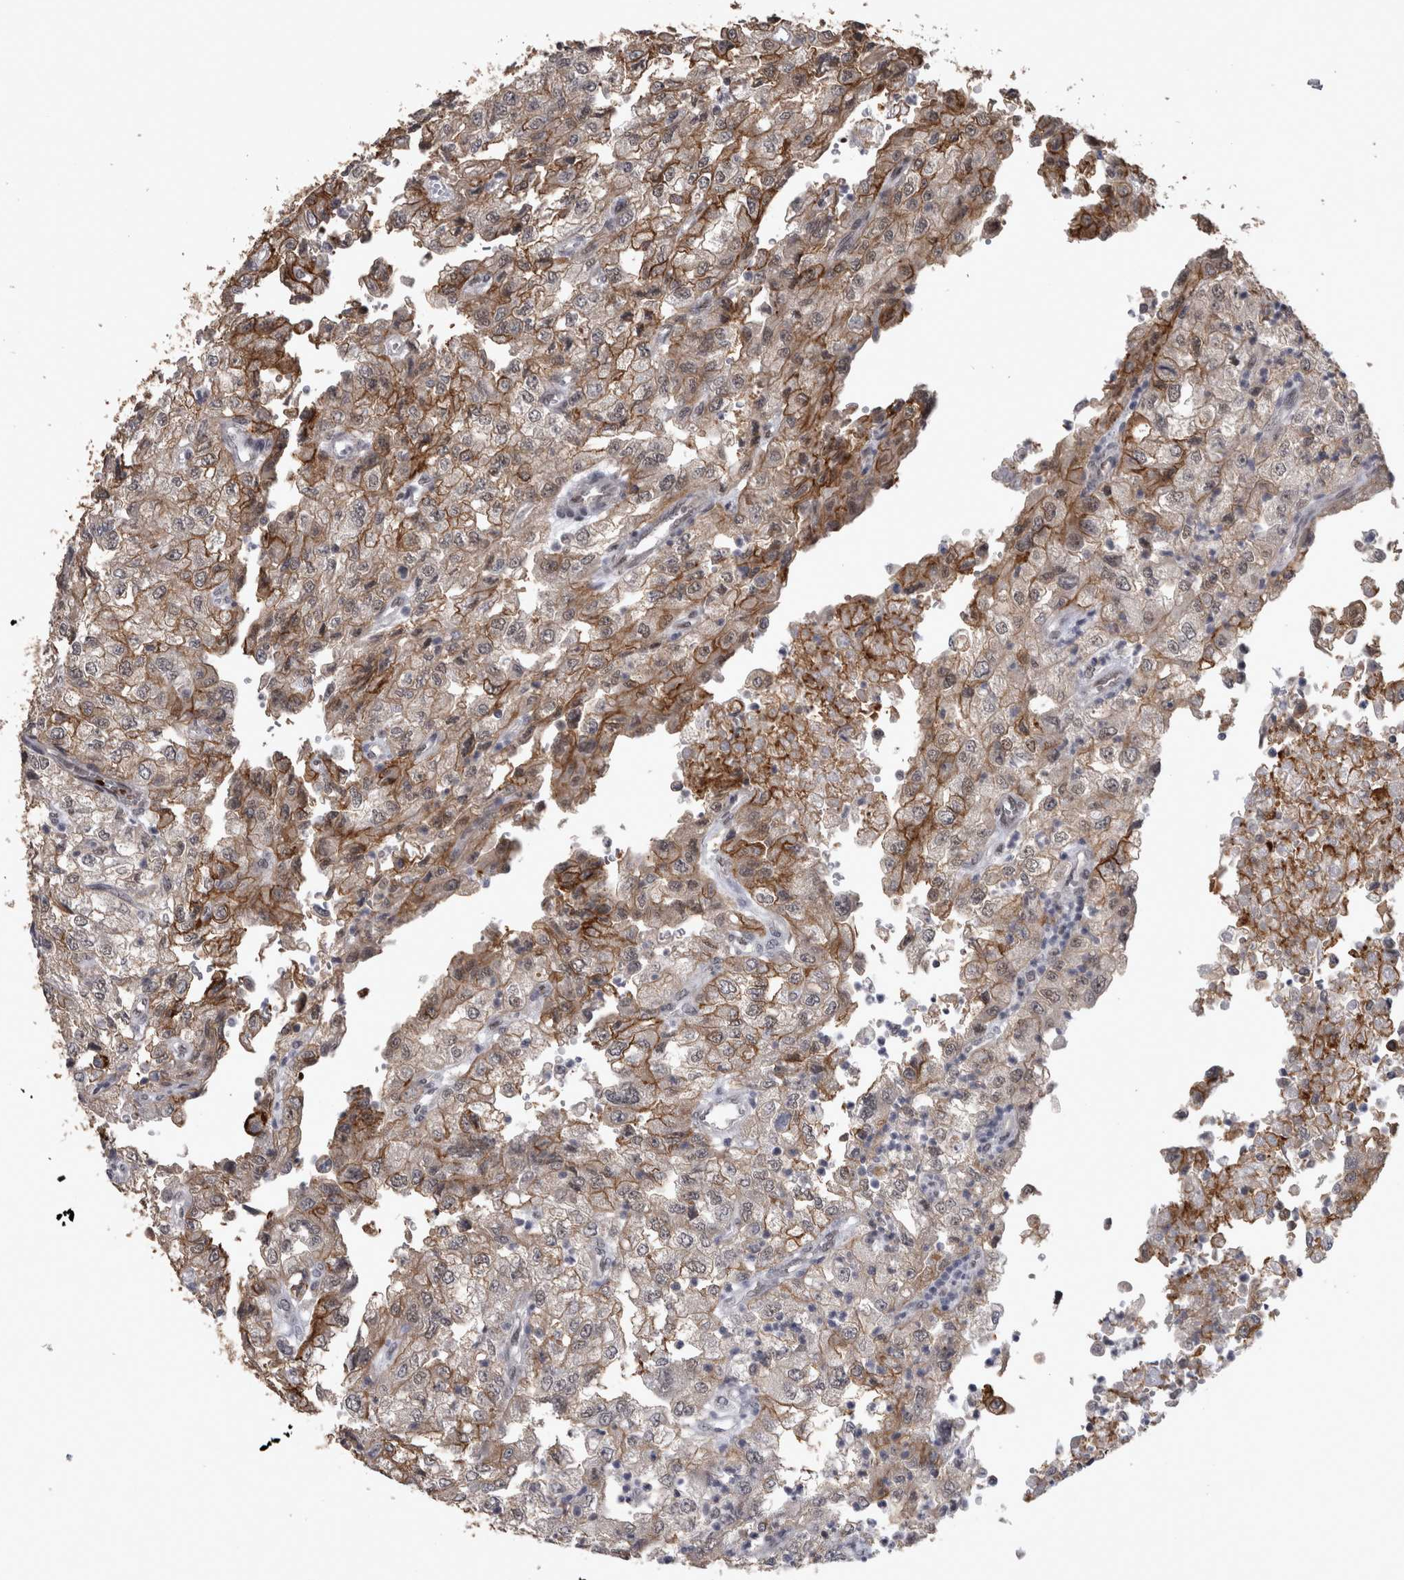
{"staining": {"intensity": "moderate", "quantity": "25%-75%", "location": "cytoplasmic/membranous"}, "tissue": "renal cancer", "cell_type": "Tumor cells", "image_type": "cancer", "snomed": [{"axis": "morphology", "description": "Adenocarcinoma, NOS"}, {"axis": "topography", "description": "Kidney"}], "caption": "Renal cancer (adenocarcinoma) stained with DAB (3,3'-diaminobenzidine) immunohistochemistry (IHC) demonstrates medium levels of moderate cytoplasmic/membranous positivity in about 25%-75% of tumor cells. The protein is stained brown, and the nuclei are stained in blue (DAB IHC with brightfield microscopy, high magnification).", "gene": "PEBP4", "patient": {"sex": "female", "age": 54}}